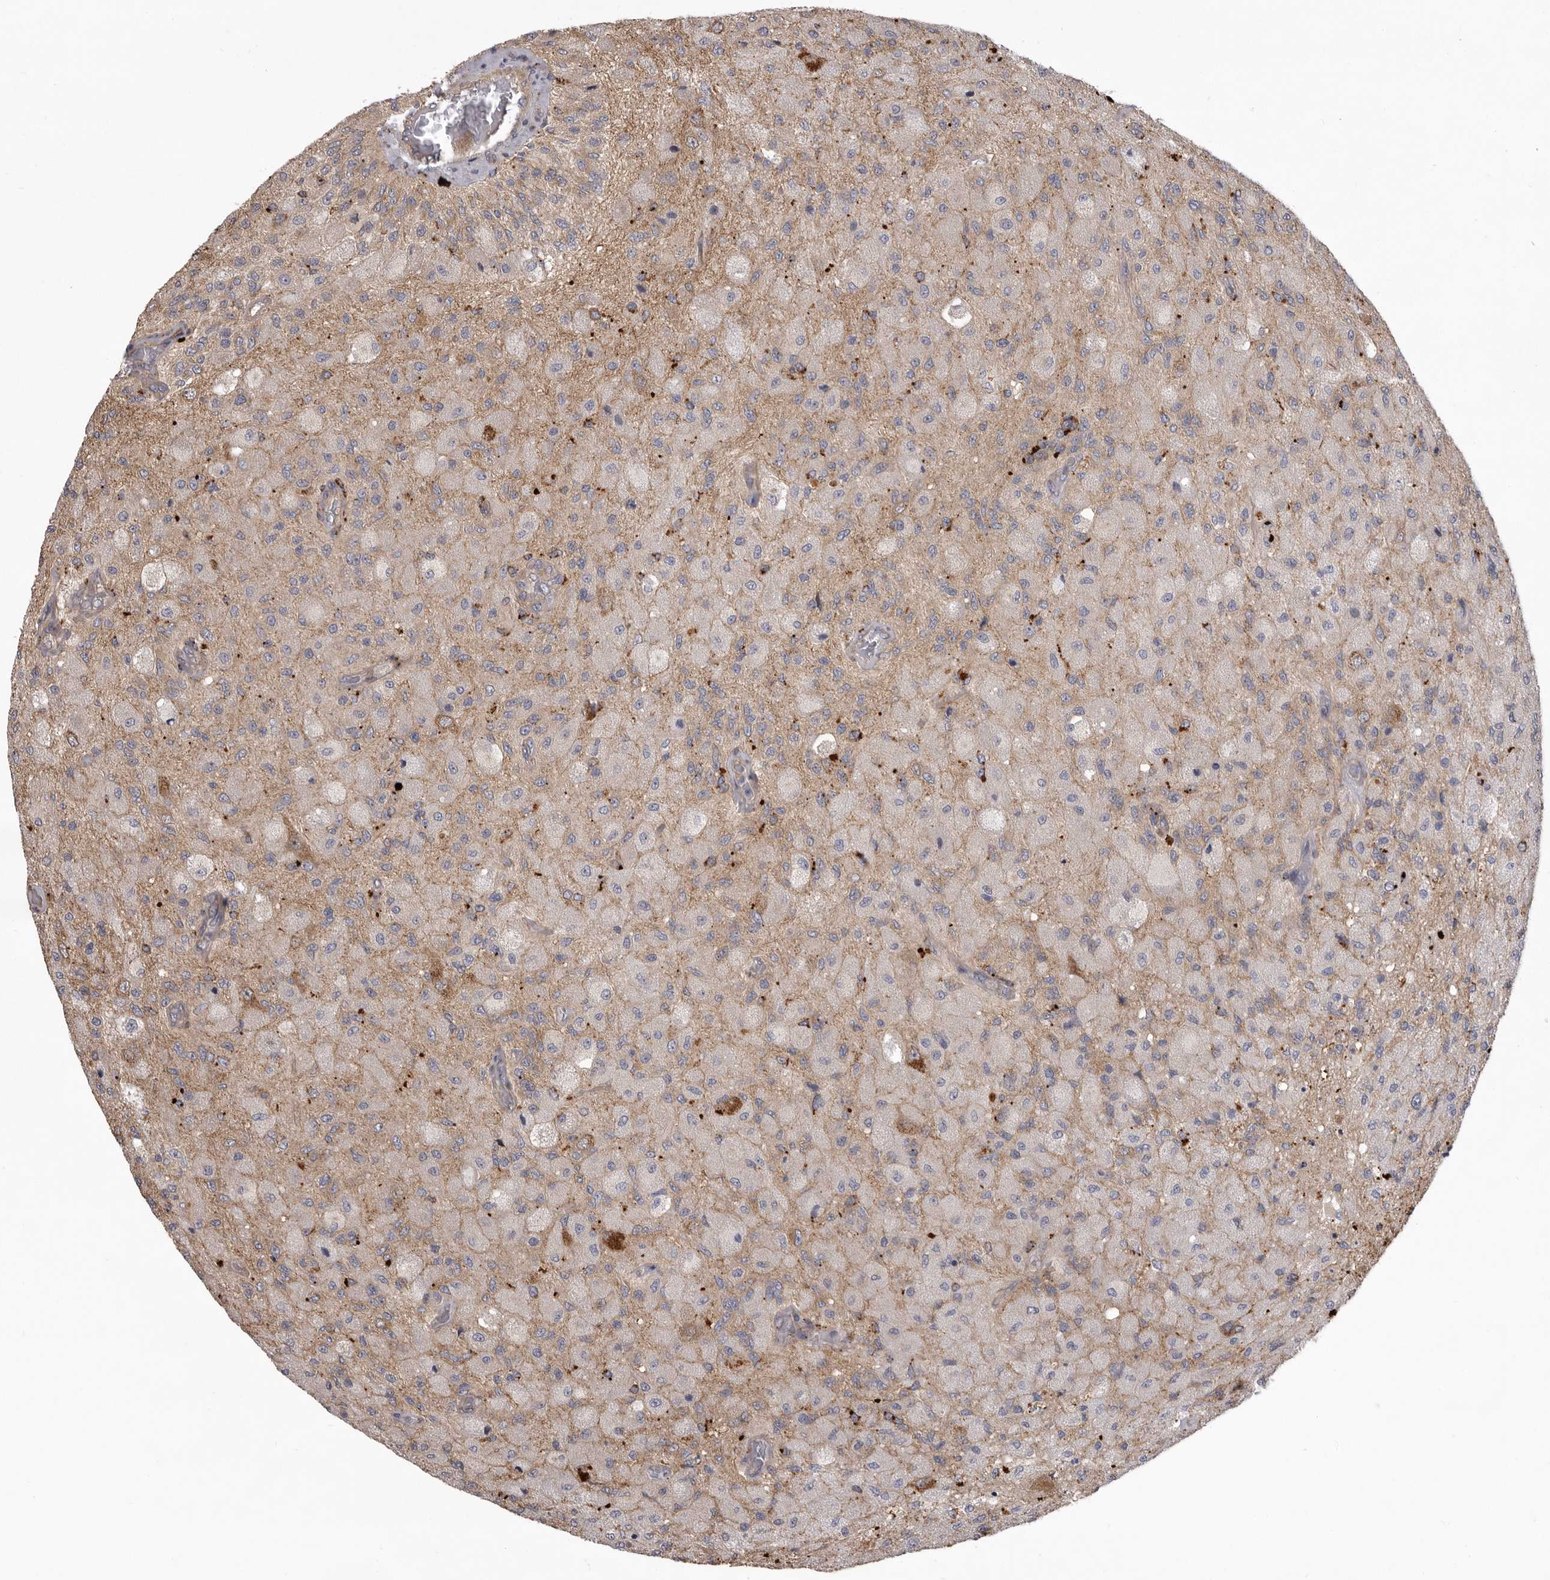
{"staining": {"intensity": "negative", "quantity": "none", "location": "none"}, "tissue": "glioma", "cell_type": "Tumor cells", "image_type": "cancer", "snomed": [{"axis": "morphology", "description": "Normal tissue, NOS"}, {"axis": "morphology", "description": "Glioma, malignant, High grade"}, {"axis": "topography", "description": "Cerebral cortex"}], "caption": "A histopathology image of human malignant glioma (high-grade) is negative for staining in tumor cells. Brightfield microscopy of immunohistochemistry (IHC) stained with DAB (brown) and hematoxylin (blue), captured at high magnification.", "gene": "WDR47", "patient": {"sex": "male", "age": 77}}